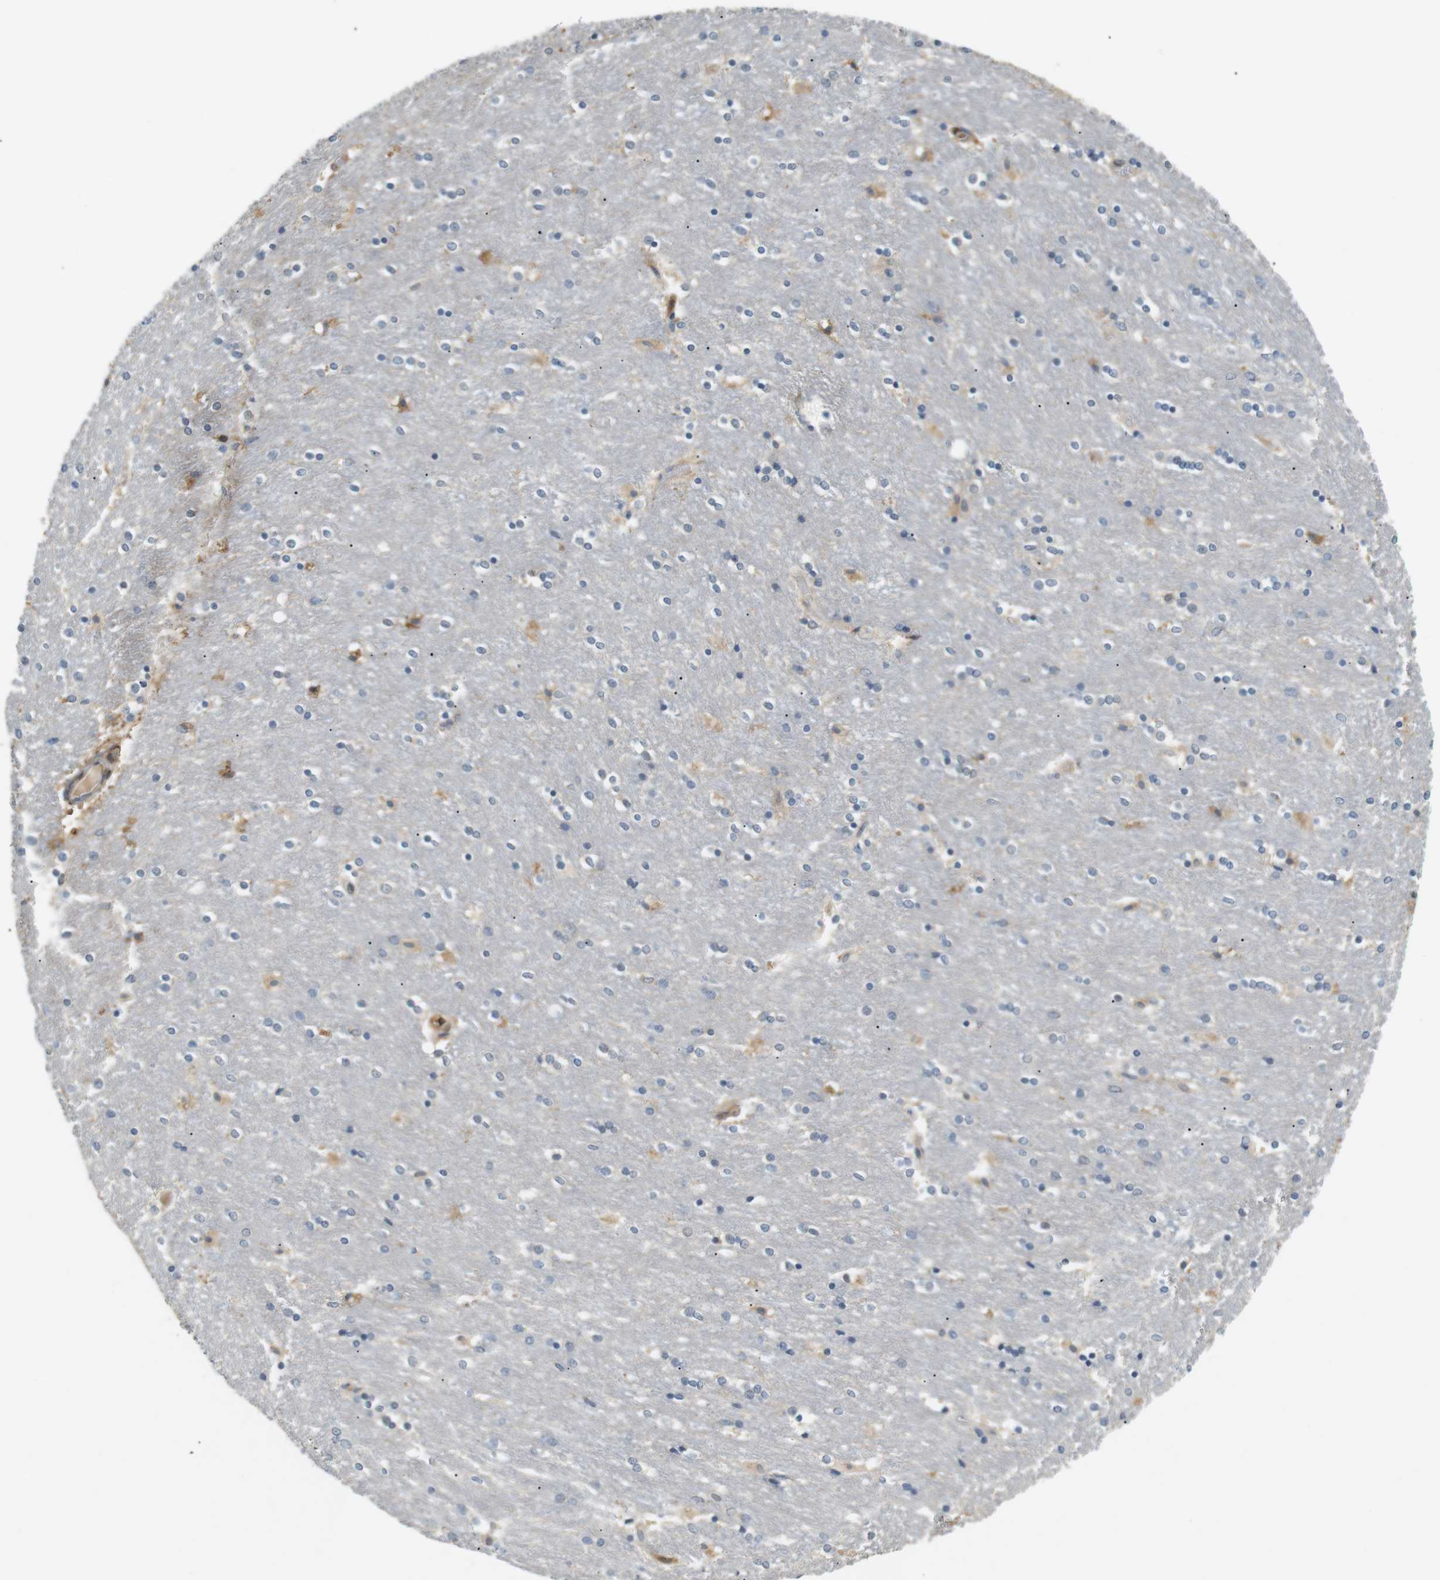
{"staining": {"intensity": "weak", "quantity": "<25%", "location": "cytoplasmic/membranous"}, "tissue": "caudate", "cell_type": "Glial cells", "image_type": "normal", "snomed": [{"axis": "morphology", "description": "Normal tissue, NOS"}, {"axis": "topography", "description": "Lateral ventricle wall"}], "caption": "Immunohistochemistry (IHC) image of normal caudate: human caudate stained with DAB displays no significant protein expression in glial cells.", "gene": "P2RY1", "patient": {"sex": "female", "age": 54}}